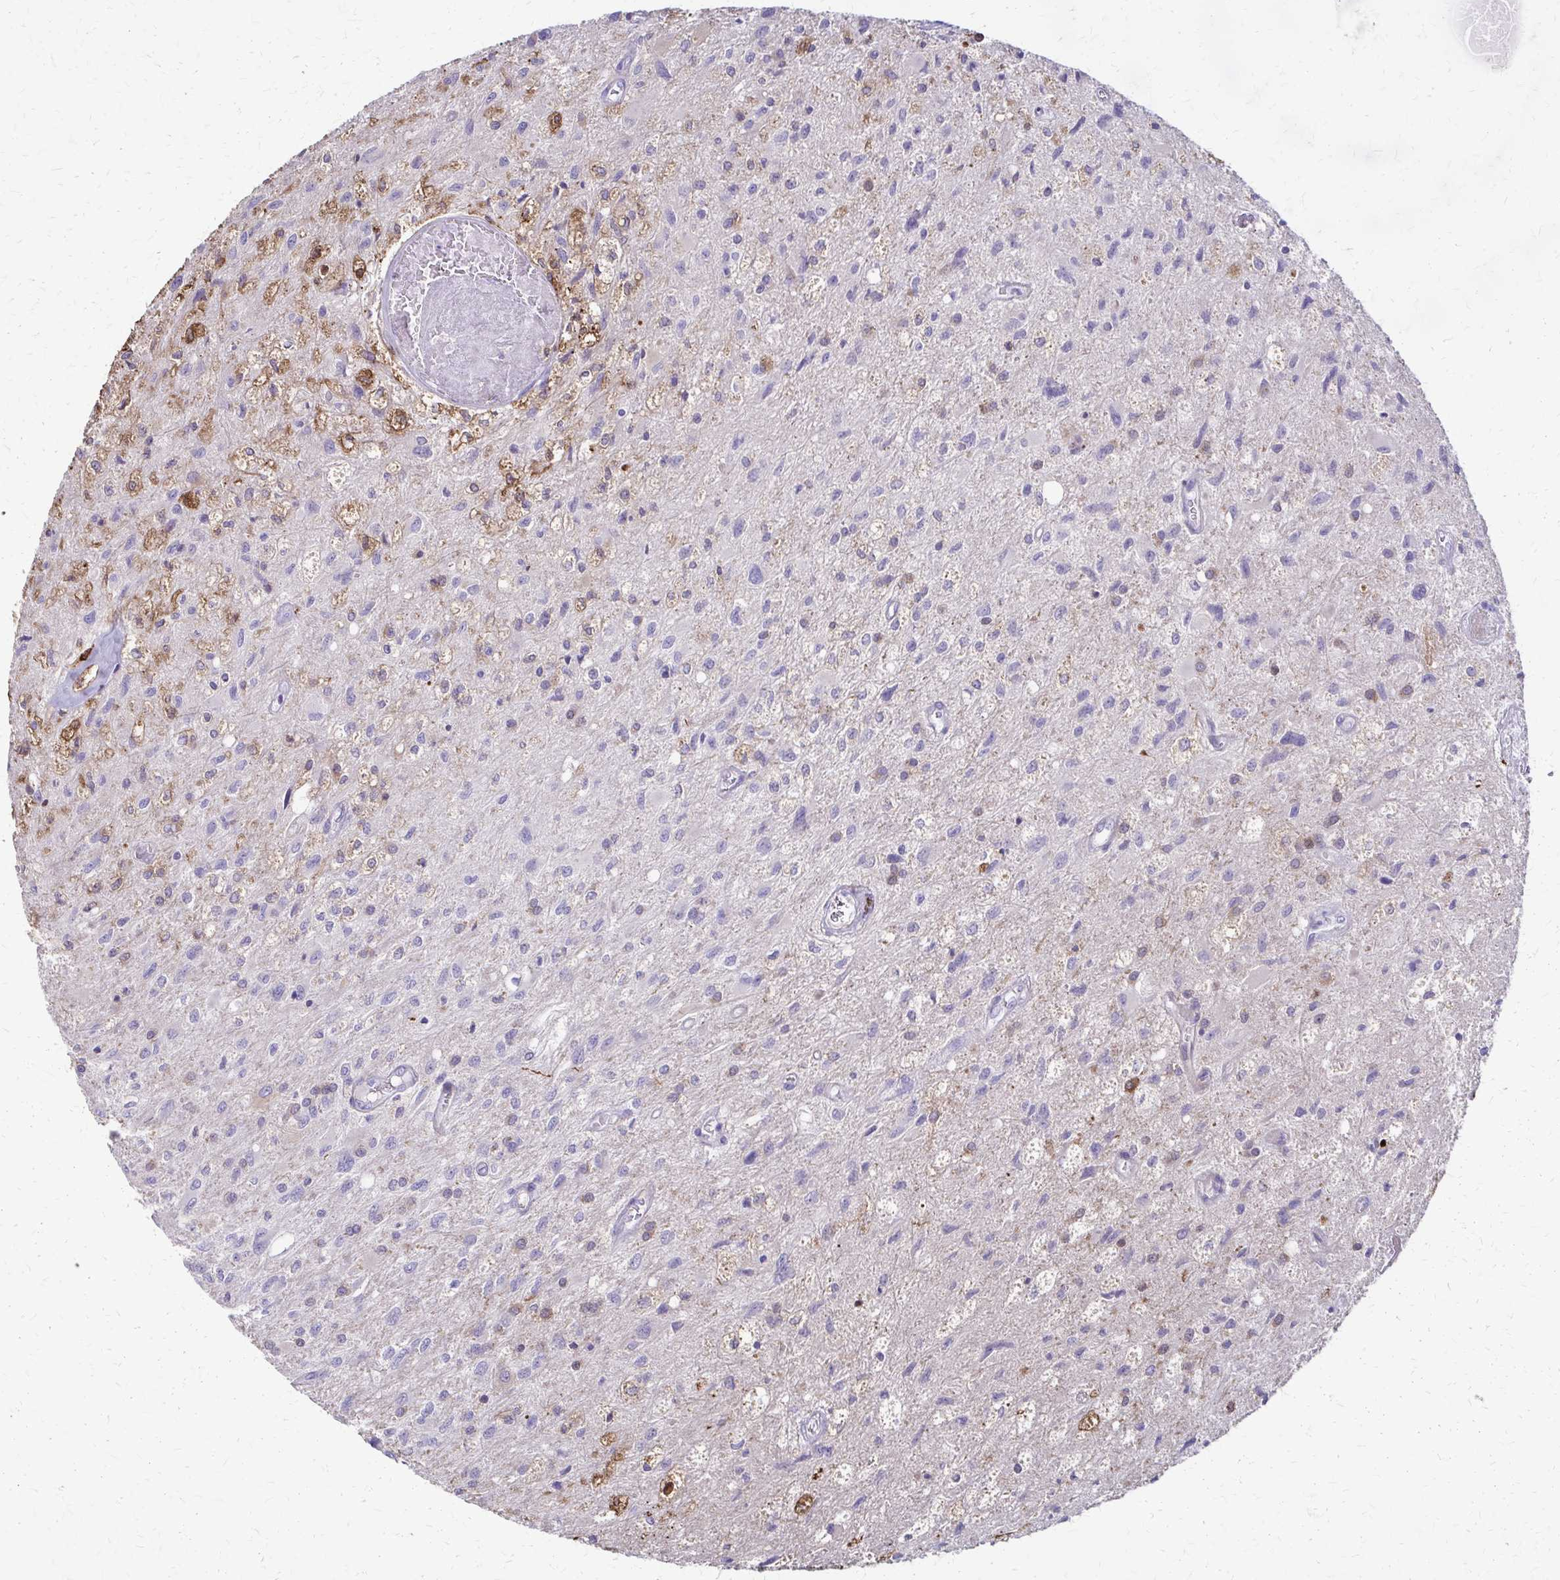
{"staining": {"intensity": "negative", "quantity": "none", "location": "none"}, "tissue": "glioma", "cell_type": "Tumor cells", "image_type": "cancer", "snomed": [{"axis": "morphology", "description": "Glioma, malignant, High grade"}, {"axis": "topography", "description": "Brain"}], "caption": "Tumor cells are negative for brown protein staining in malignant glioma (high-grade).", "gene": "SAMD13", "patient": {"sex": "female", "age": 70}}